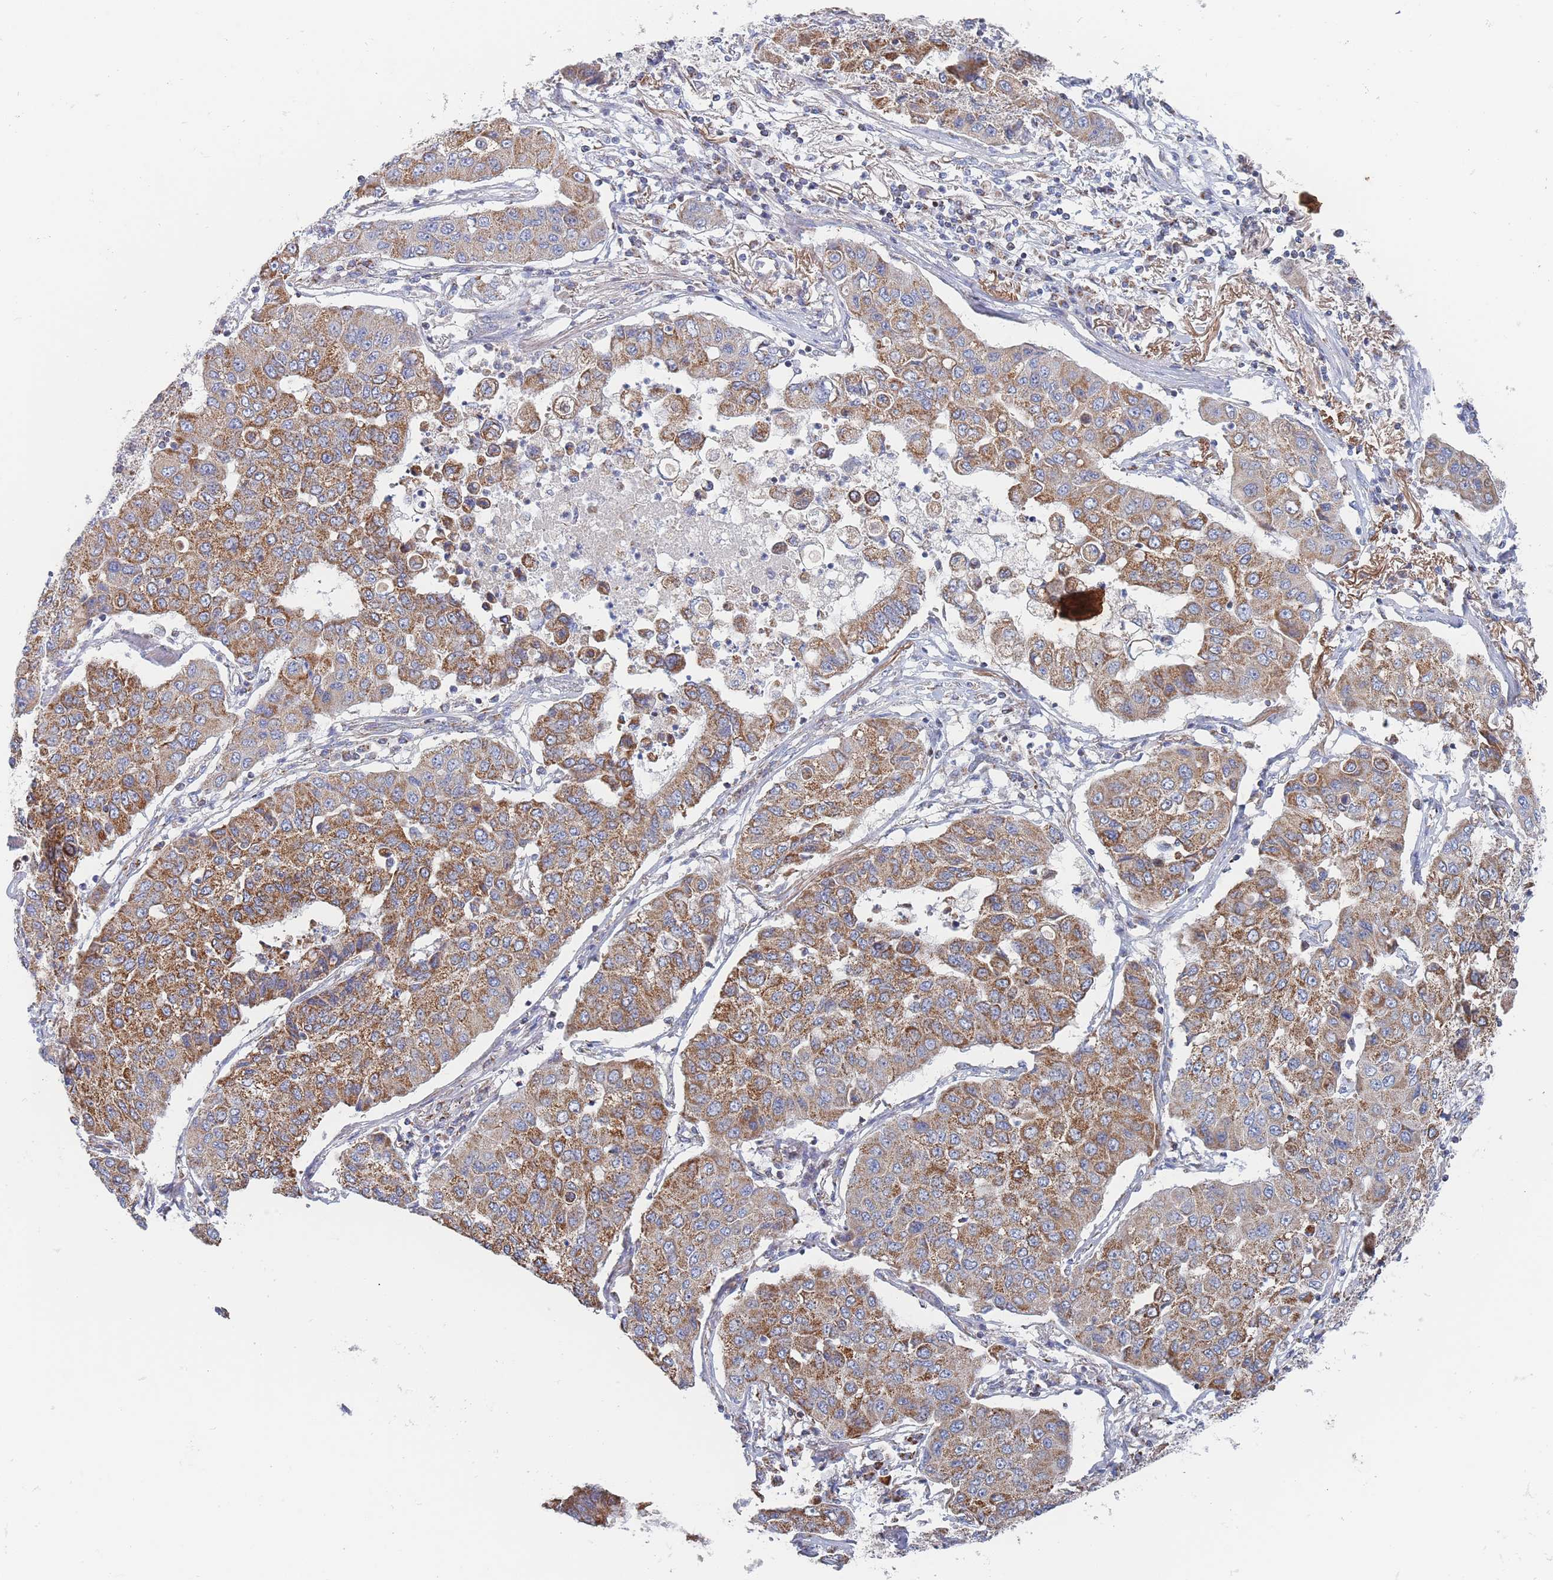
{"staining": {"intensity": "moderate", "quantity": ">75%", "location": "cytoplasmic/membranous"}, "tissue": "lung cancer", "cell_type": "Tumor cells", "image_type": "cancer", "snomed": [{"axis": "morphology", "description": "Squamous cell carcinoma, NOS"}, {"axis": "topography", "description": "Lung"}], "caption": "Immunohistochemical staining of lung cancer demonstrates moderate cytoplasmic/membranous protein positivity in about >75% of tumor cells.", "gene": "IKZF4", "patient": {"sex": "male", "age": 74}}